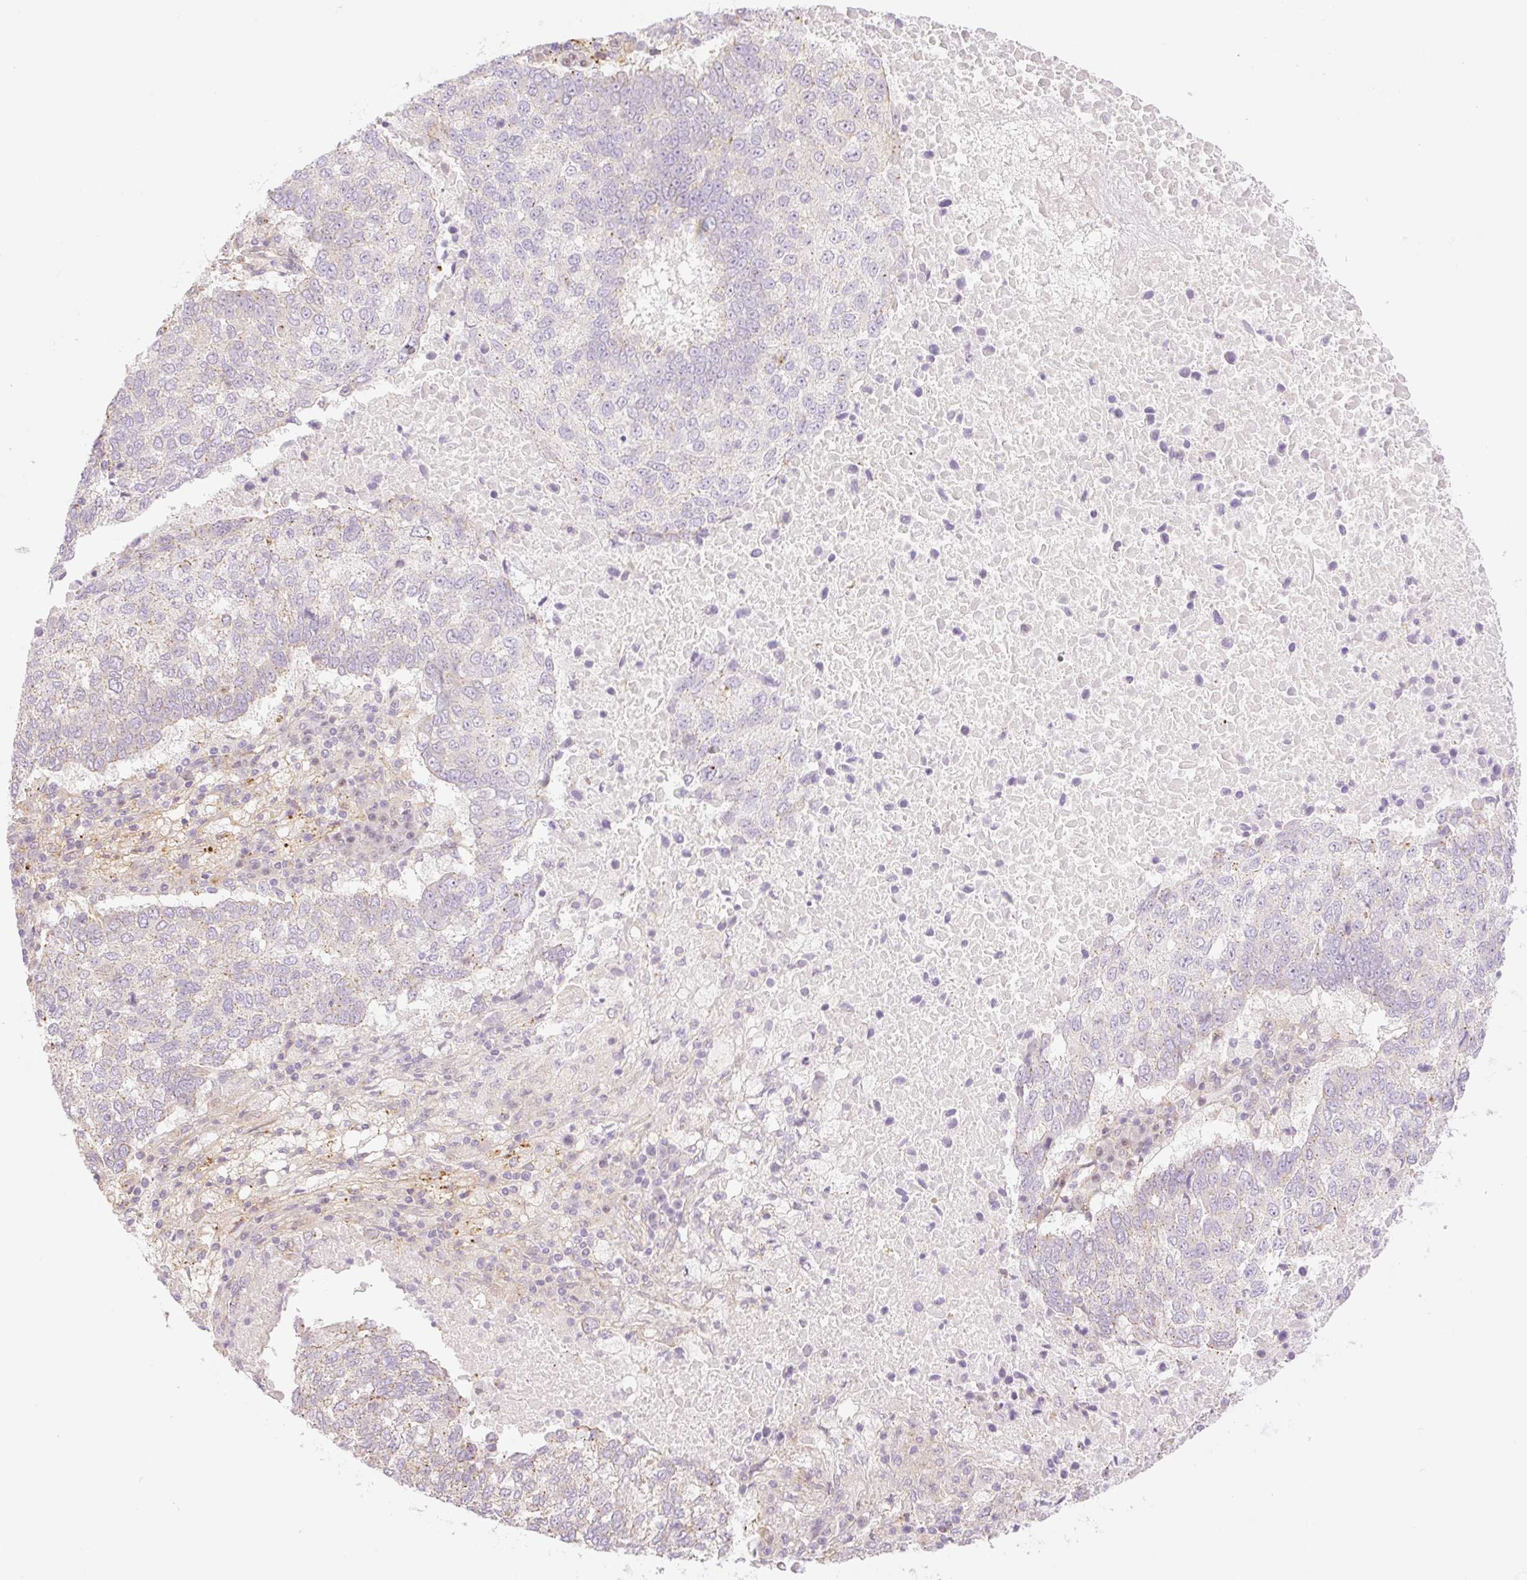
{"staining": {"intensity": "negative", "quantity": "none", "location": "none"}, "tissue": "lung cancer", "cell_type": "Tumor cells", "image_type": "cancer", "snomed": [{"axis": "morphology", "description": "Squamous cell carcinoma, NOS"}, {"axis": "topography", "description": "Lung"}], "caption": "Immunohistochemistry (IHC) image of lung squamous cell carcinoma stained for a protein (brown), which exhibits no expression in tumor cells. (DAB (3,3'-diaminobenzidine) IHC visualized using brightfield microscopy, high magnification).", "gene": "NLRP5", "patient": {"sex": "male", "age": 73}}